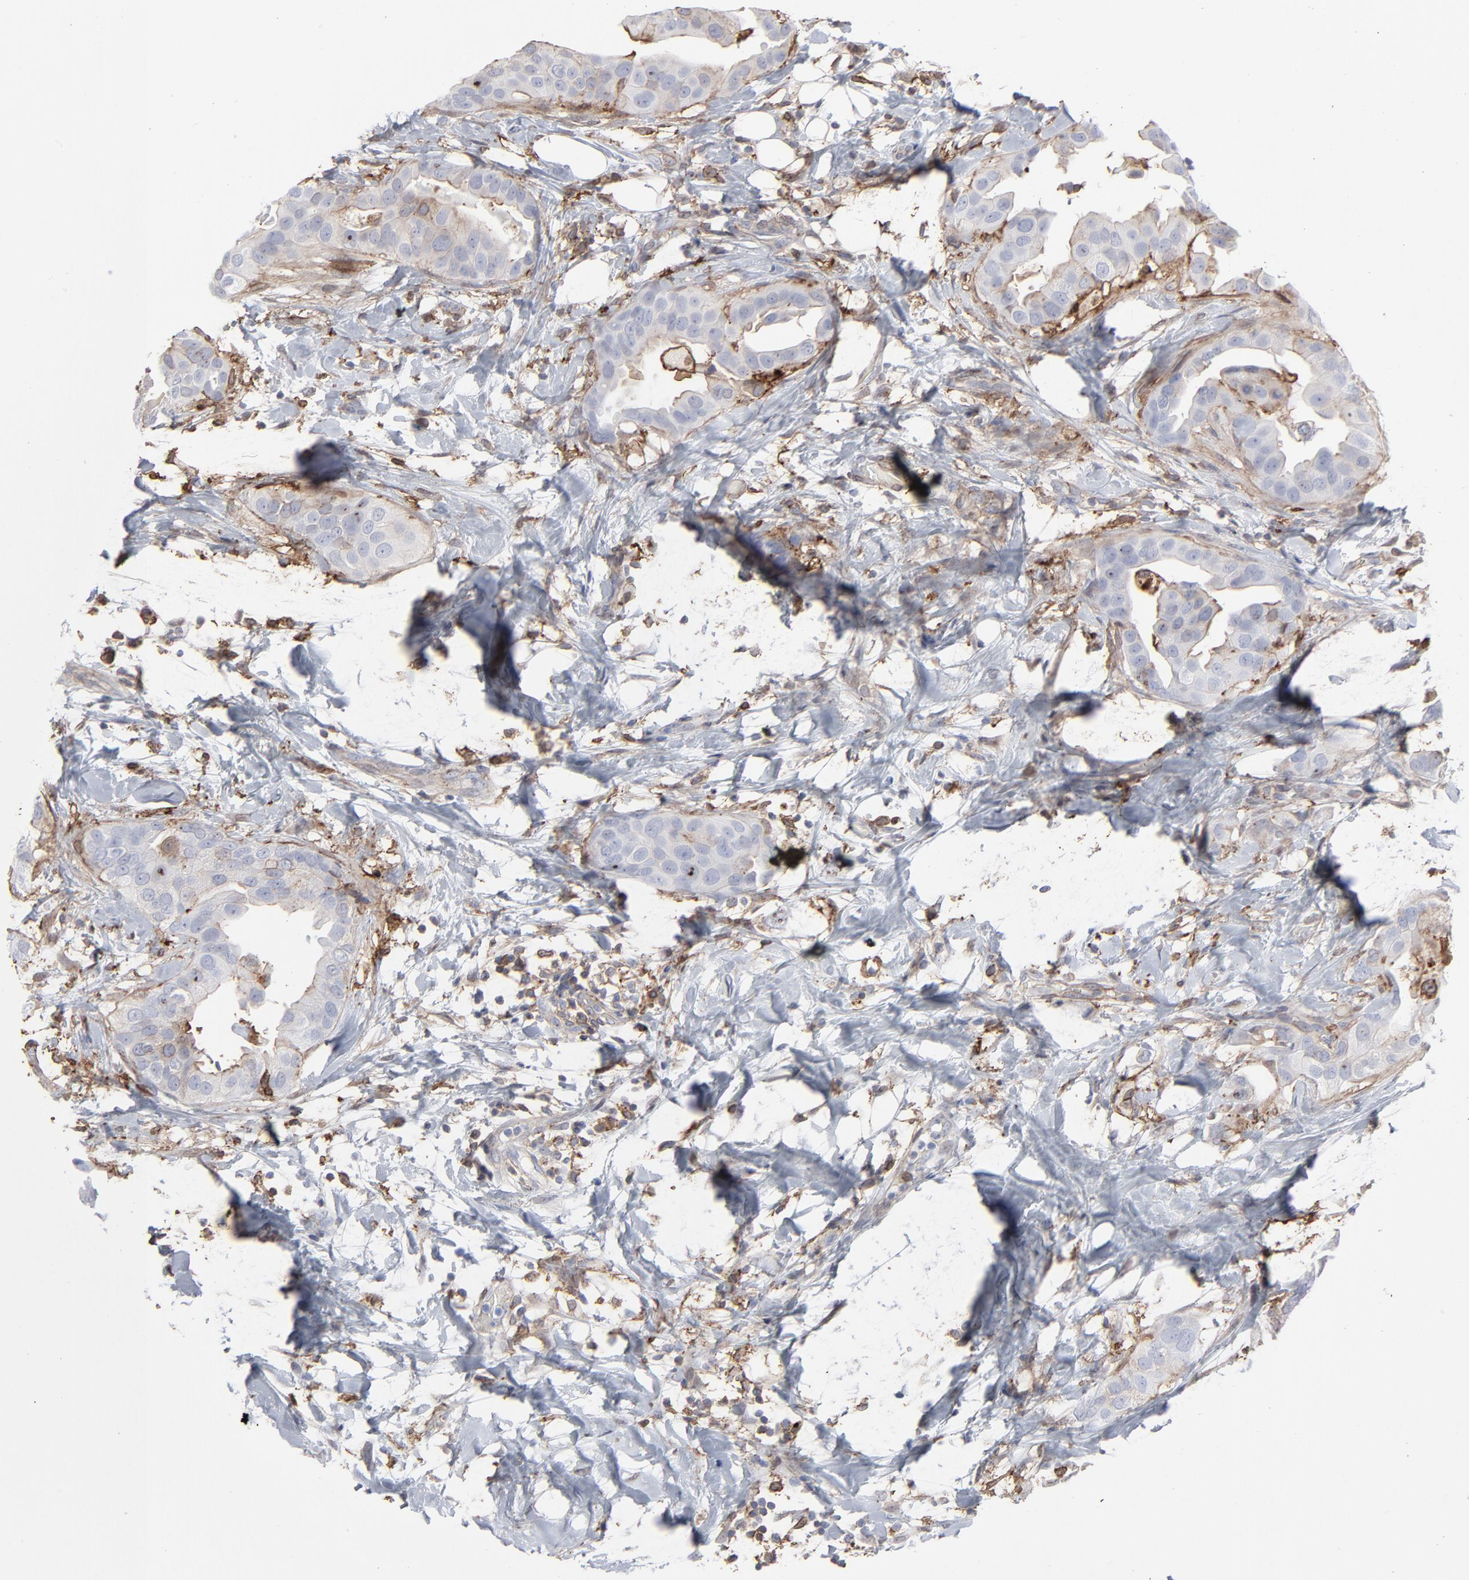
{"staining": {"intensity": "weak", "quantity": "<25%", "location": "cytoplasmic/membranous"}, "tissue": "breast cancer", "cell_type": "Tumor cells", "image_type": "cancer", "snomed": [{"axis": "morphology", "description": "Duct carcinoma"}, {"axis": "topography", "description": "Breast"}], "caption": "High power microscopy photomicrograph of an immunohistochemistry micrograph of intraductal carcinoma (breast), revealing no significant expression in tumor cells.", "gene": "ANXA5", "patient": {"sex": "female", "age": 40}}